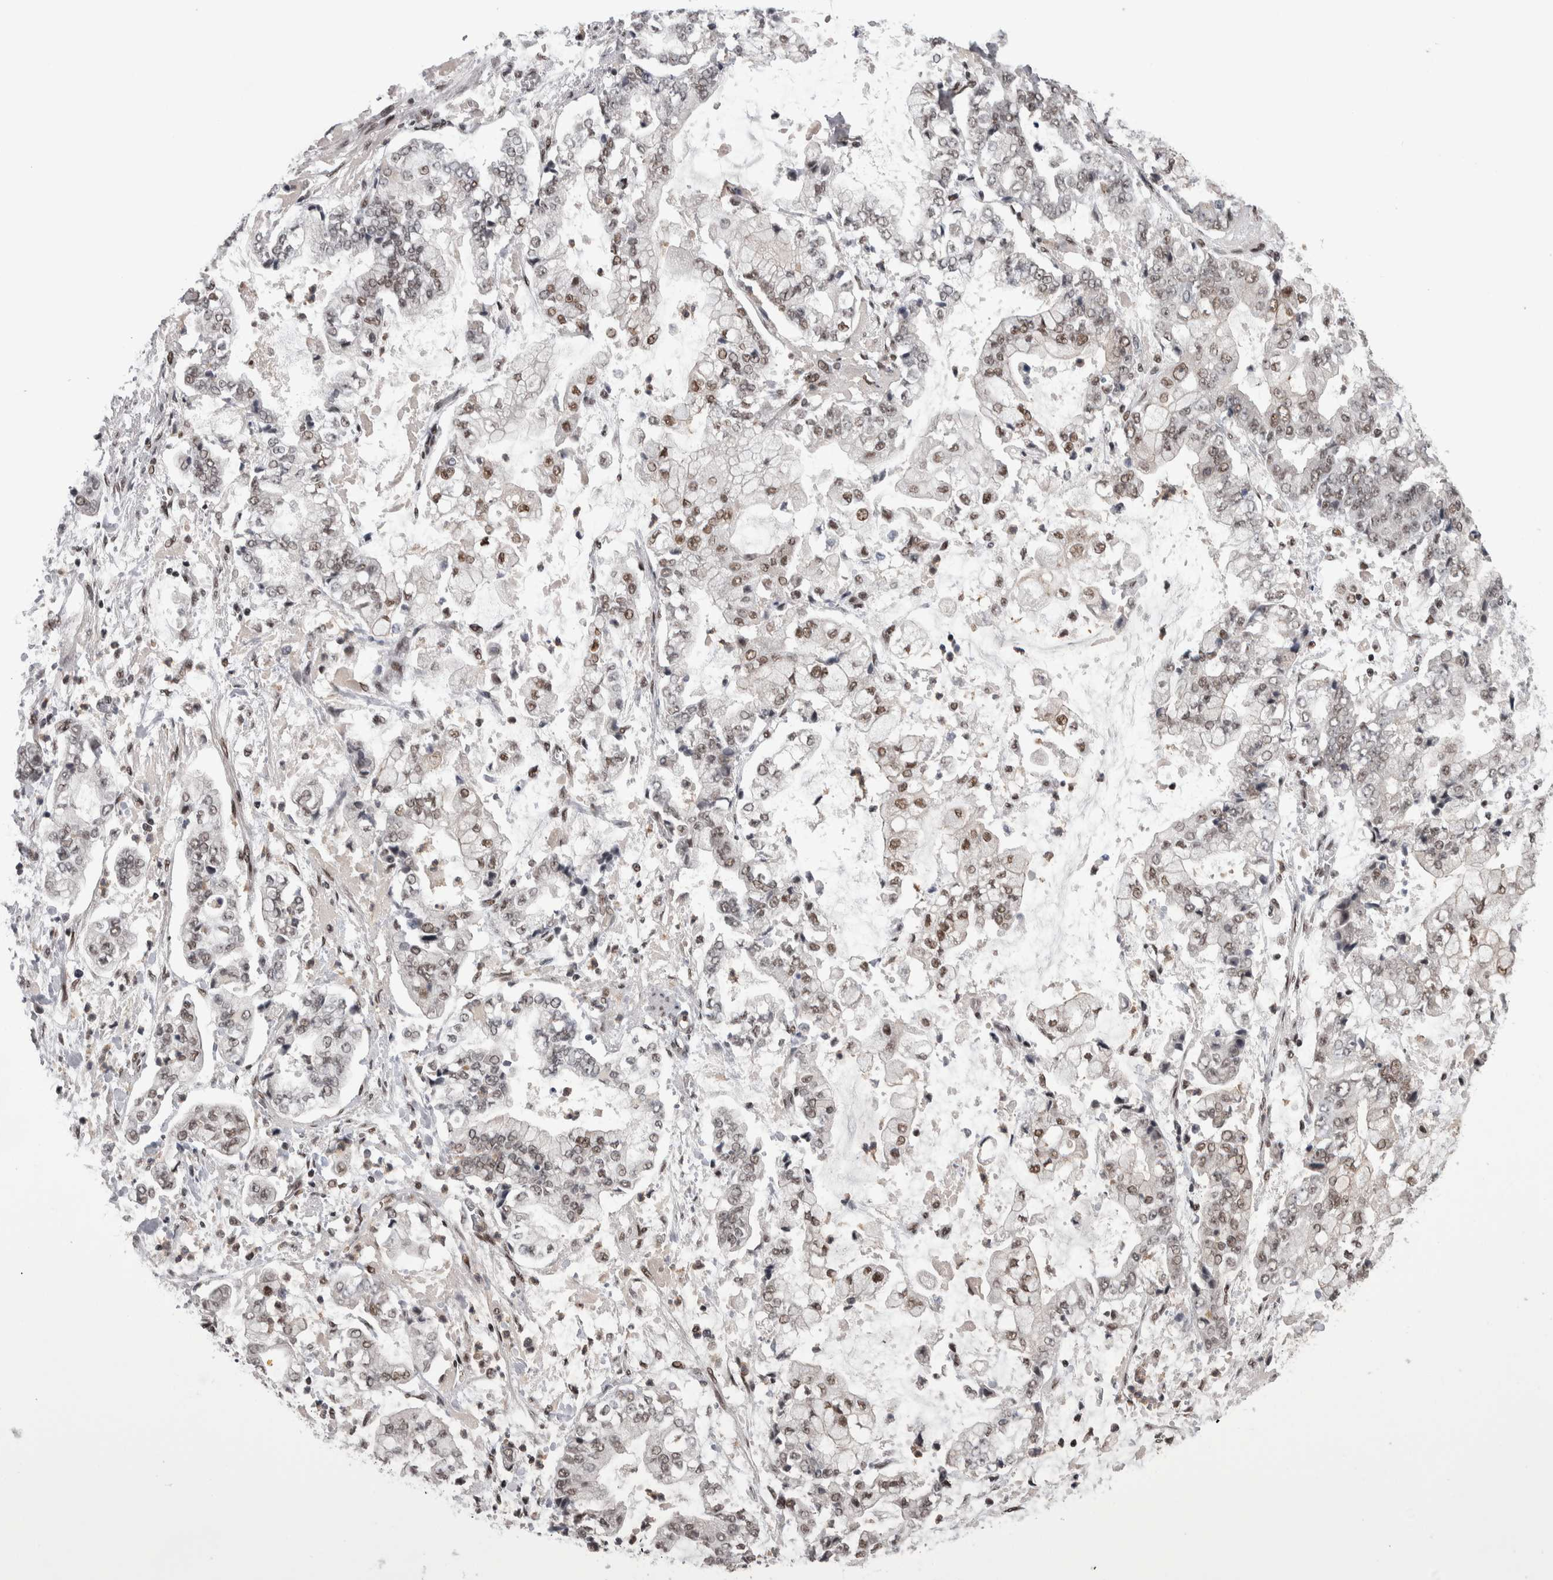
{"staining": {"intensity": "weak", "quantity": "25%-75%", "location": "nuclear"}, "tissue": "stomach cancer", "cell_type": "Tumor cells", "image_type": "cancer", "snomed": [{"axis": "morphology", "description": "Adenocarcinoma, NOS"}, {"axis": "topography", "description": "Stomach"}], "caption": "A brown stain labels weak nuclear staining of a protein in human adenocarcinoma (stomach) tumor cells. Ihc stains the protein of interest in brown and the nuclei are stained blue.", "gene": "DMTF1", "patient": {"sex": "male", "age": 76}}